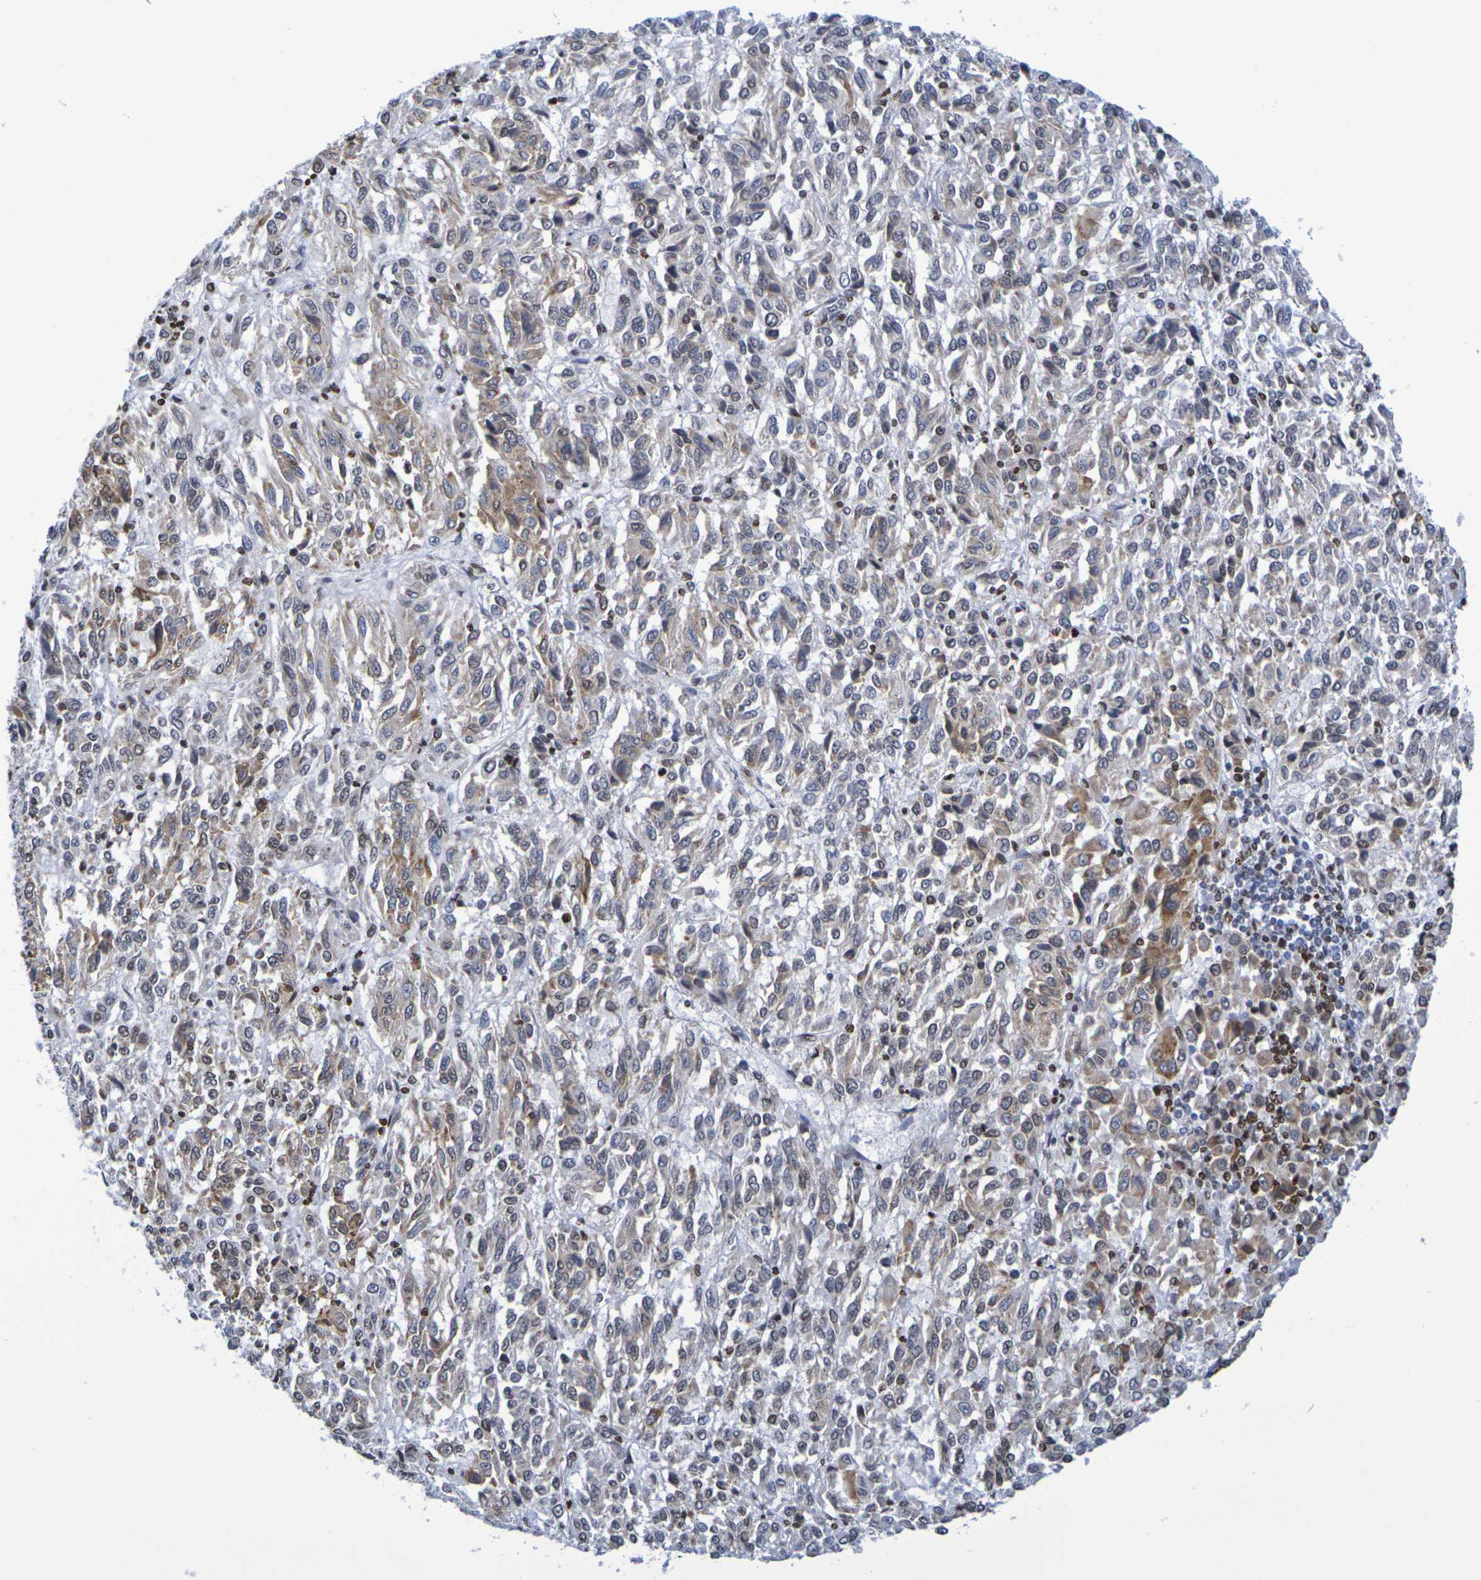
{"staining": {"intensity": "moderate", "quantity": "25%-75%", "location": "cytoplasmic/membranous"}, "tissue": "melanoma", "cell_type": "Tumor cells", "image_type": "cancer", "snomed": [{"axis": "morphology", "description": "Malignant melanoma, Metastatic site"}, {"axis": "topography", "description": "Lung"}], "caption": "DAB immunohistochemical staining of human malignant melanoma (metastatic site) exhibits moderate cytoplasmic/membranous protein expression in about 25%-75% of tumor cells.", "gene": "H1-5", "patient": {"sex": "male", "age": 64}}